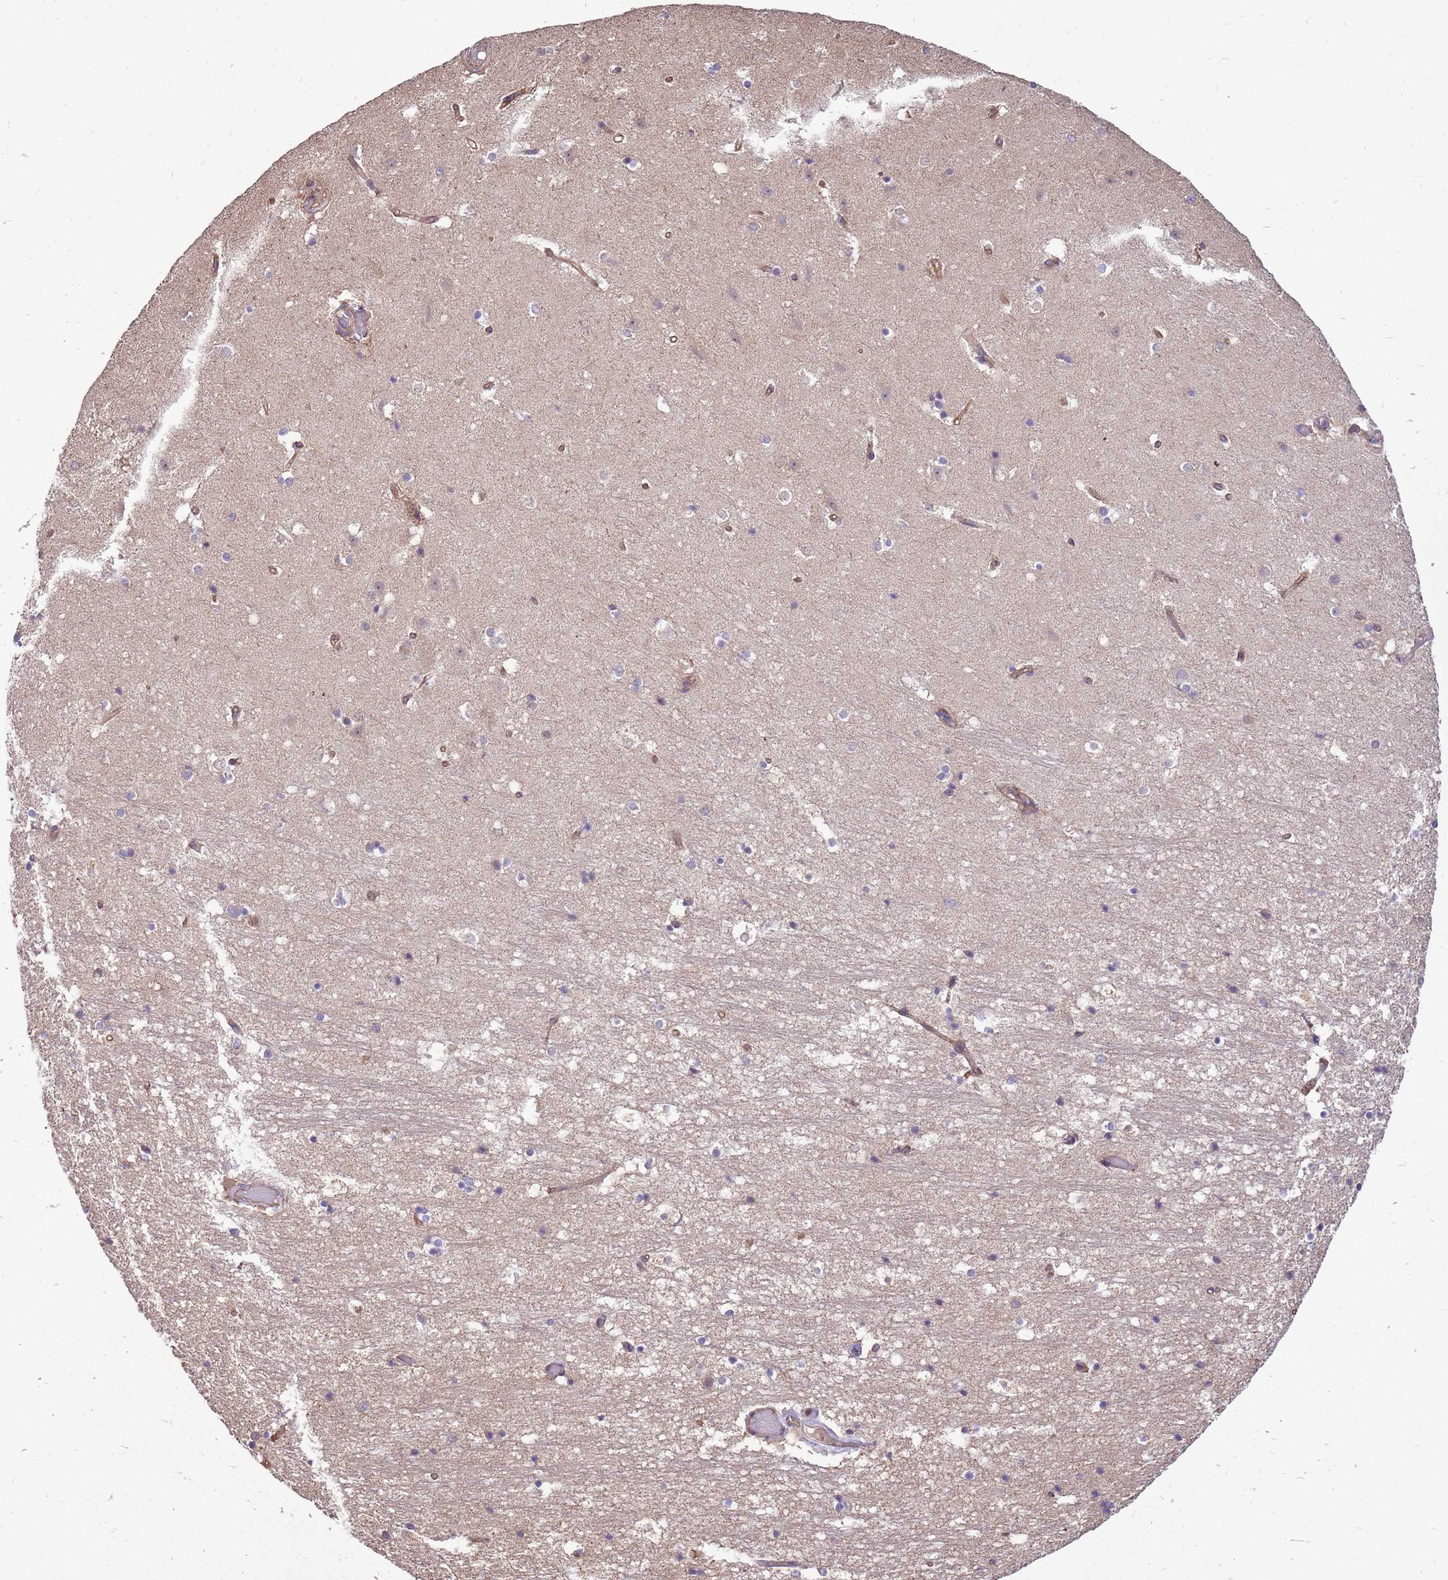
{"staining": {"intensity": "negative", "quantity": "none", "location": "none"}, "tissue": "hippocampus", "cell_type": "Glial cells", "image_type": "normal", "snomed": [{"axis": "morphology", "description": "Normal tissue, NOS"}, {"axis": "topography", "description": "Hippocampus"}], "caption": "Immunohistochemistry (IHC) of benign hippocampus exhibits no expression in glial cells. (DAB immunohistochemistry with hematoxylin counter stain).", "gene": "WASHC4", "patient": {"sex": "female", "age": 52}}